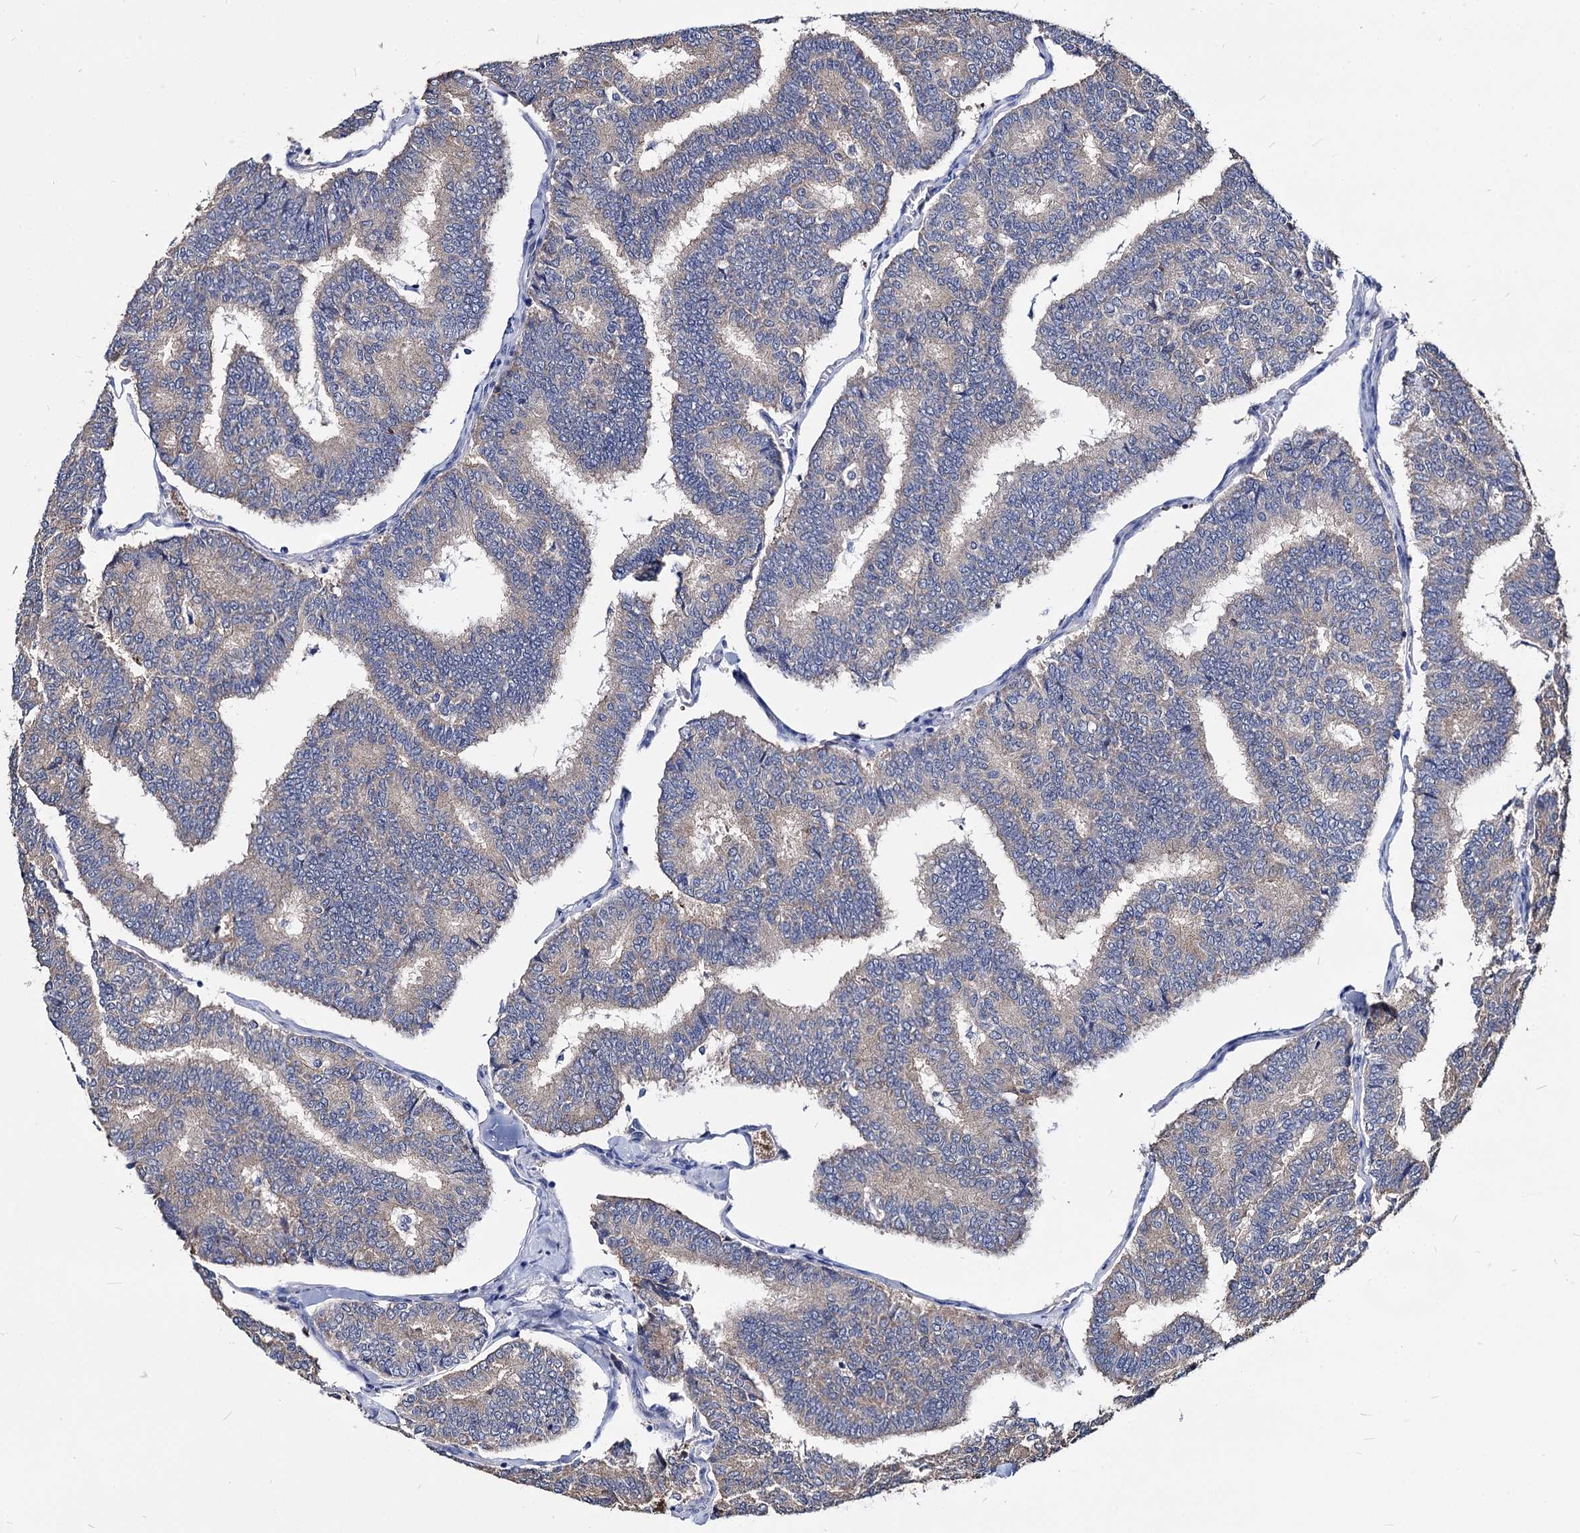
{"staining": {"intensity": "moderate", "quantity": "25%-75%", "location": "cytoplasmic/membranous"}, "tissue": "thyroid cancer", "cell_type": "Tumor cells", "image_type": "cancer", "snomed": [{"axis": "morphology", "description": "Papillary adenocarcinoma, NOS"}, {"axis": "topography", "description": "Thyroid gland"}], "caption": "Immunohistochemistry image of thyroid cancer stained for a protein (brown), which exhibits medium levels of moderate cytoplasmic/membranous positivity in about 25%-75% of tumor cells.", "gene": "NME1", "patient": {"sex": "female", "age": 35}}